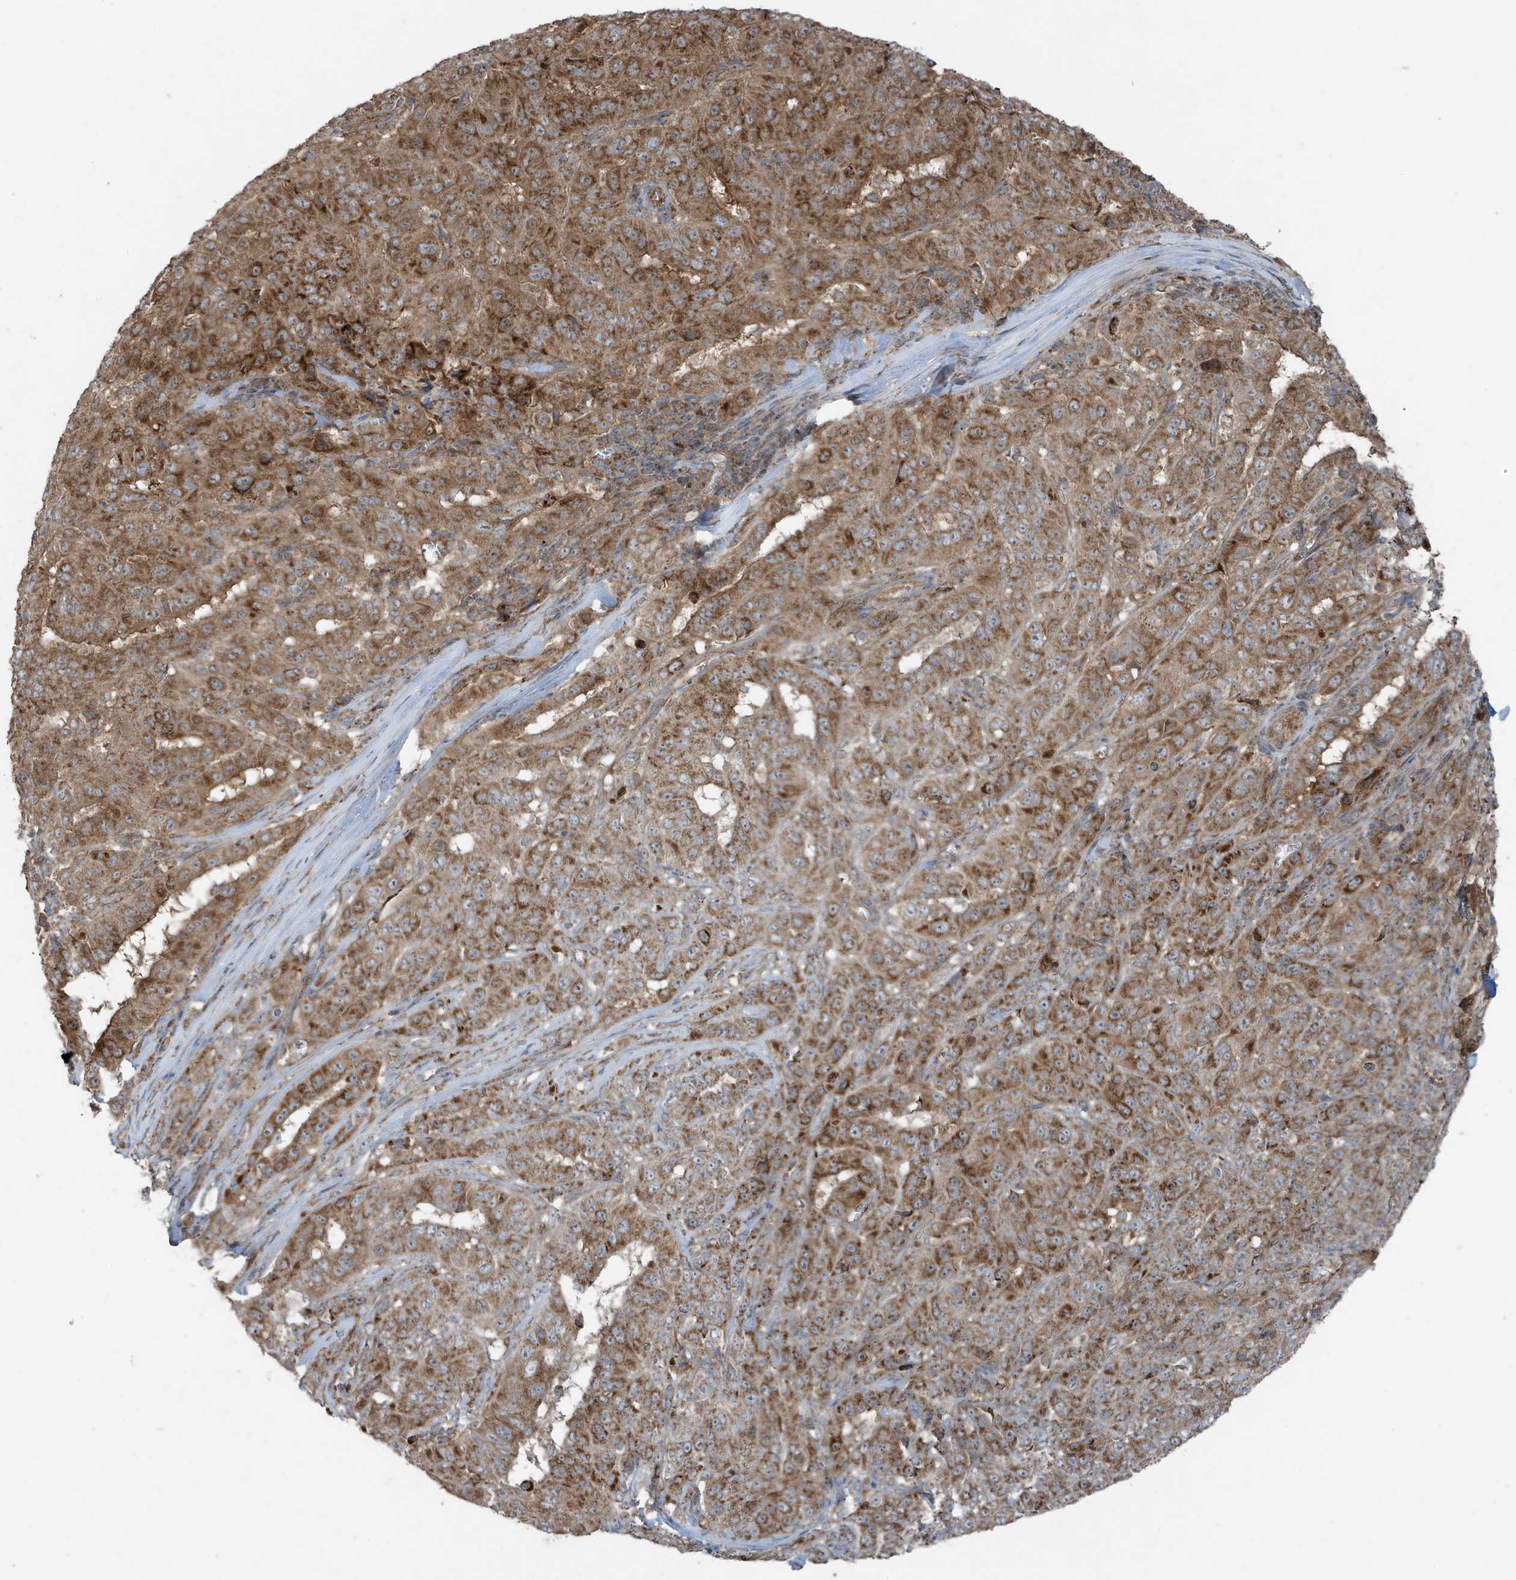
{"staining": {"intensity": "moderate", "quantity": ">75%", "location": "cytoplasmic/membranous"}, "tissue": "pancreatic cancer", "cell_type": "Tumor cells", "image_type": "cancer", "snomed": [{"axis": "morphology", "description": "Adenocarcinoma, NOS"}, {"axis": "topography", "description": "Pancreas"}], "caption": "Protein staining exhibits moderate cytoplasmic/membranous positivity in approximately >75% of tumor cells in pancreatic cancer (adenocarcinoma).", "gene": "GOLGA4", "patient": {"sex": "male", "age": 63}}